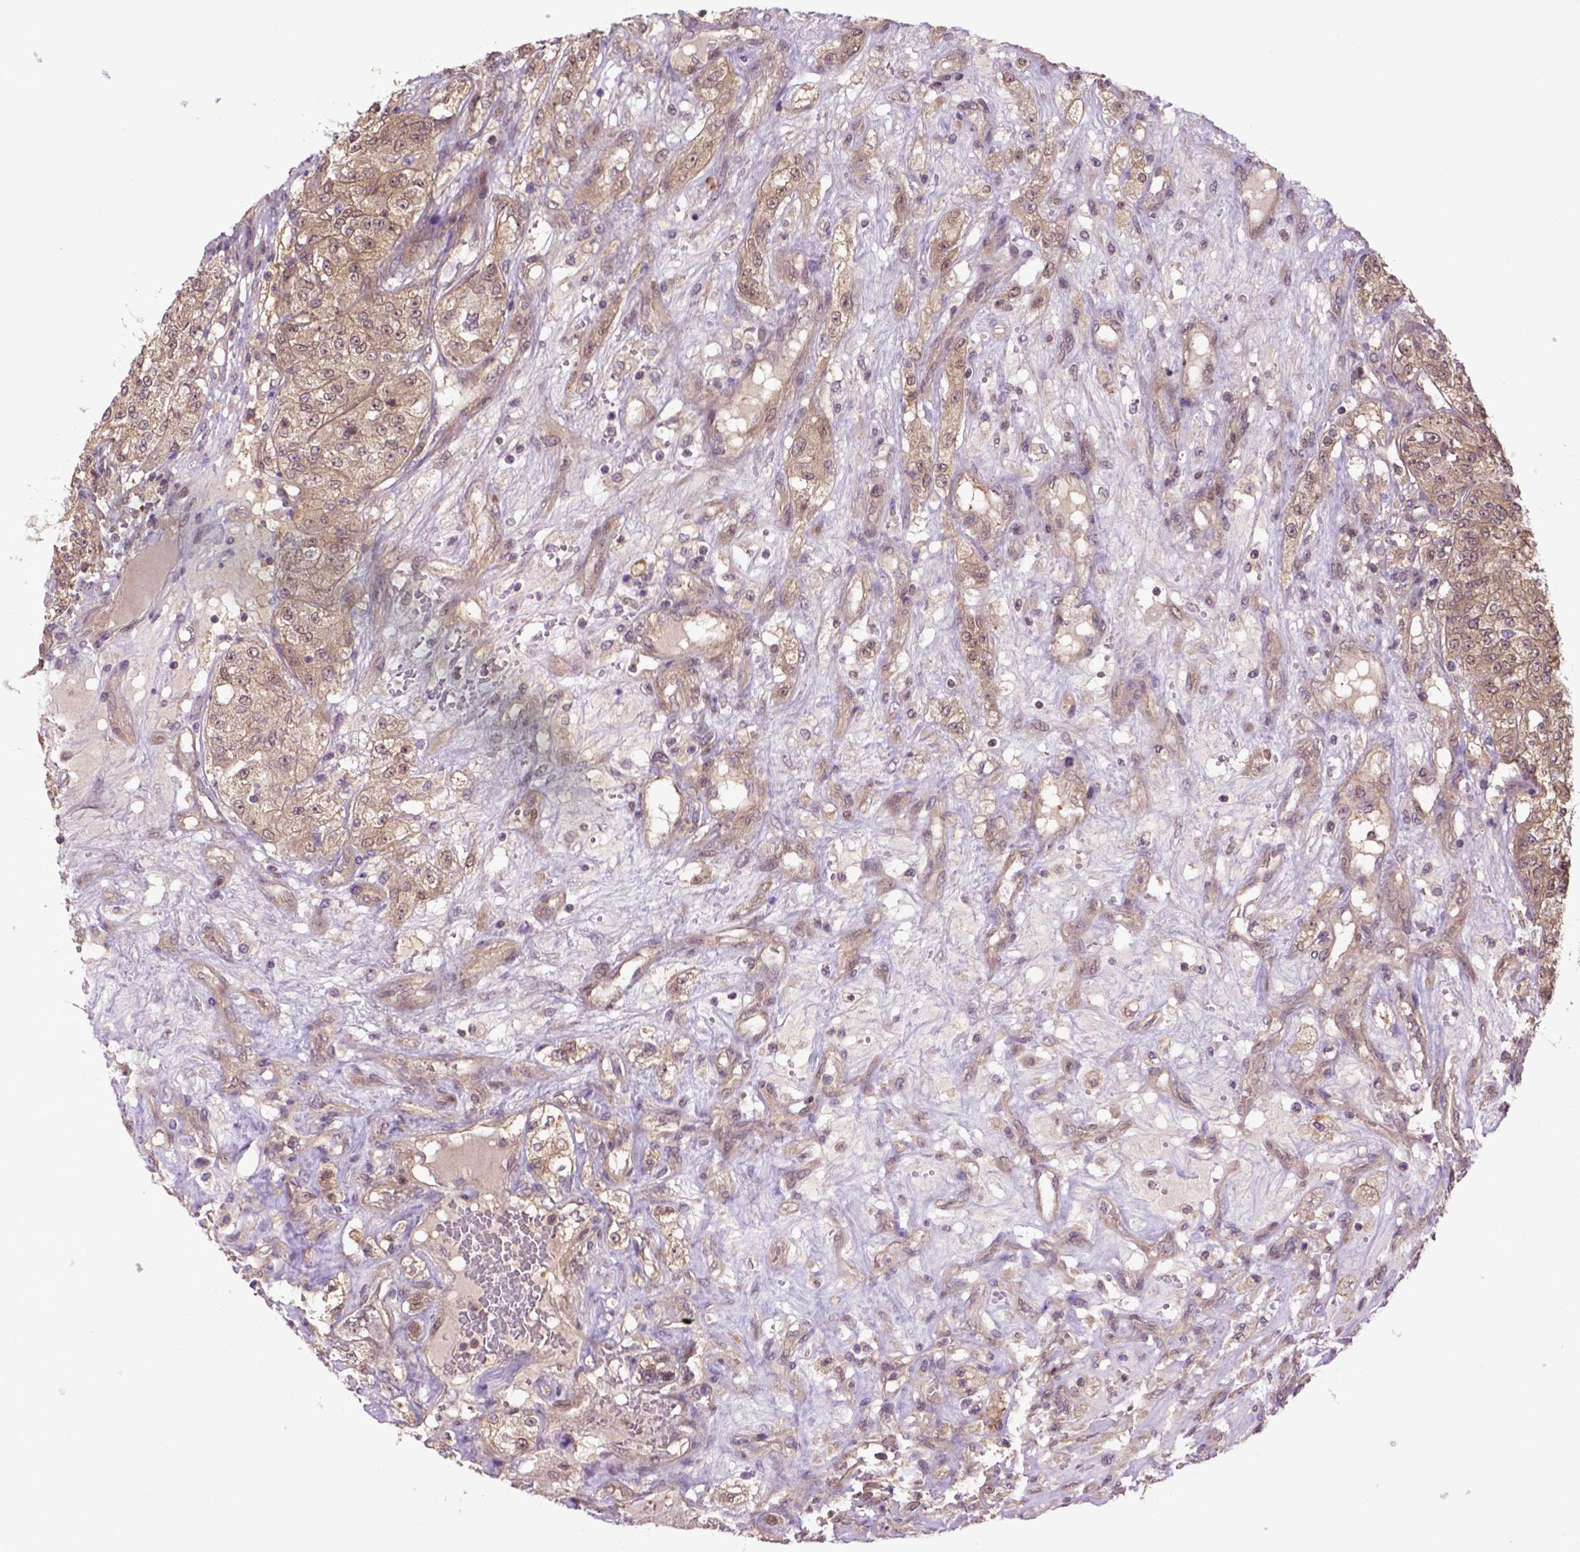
{"staining": {"intensity": "moderate", "quantity": ">75%", "location": "cytoplasmic/membranous"}, "tissue": "renal cancer", "cell_type": "Tumor cells", "image_type": "cancer", "snomed": [{"axis": "morphology", "description": "Adenocarcinoma, NOS"}, {"axis": "topography", "description": "Kidney"}], "caption": "A photomicrograph showing moderate cytoplasmic/membranous positivity in approximately >75% of tumor cells in renal cancer, as visualized by brown immunohistochemical staining.", "gene": "HSPBP1", "patient": {"sex": "female", "age": 63}}